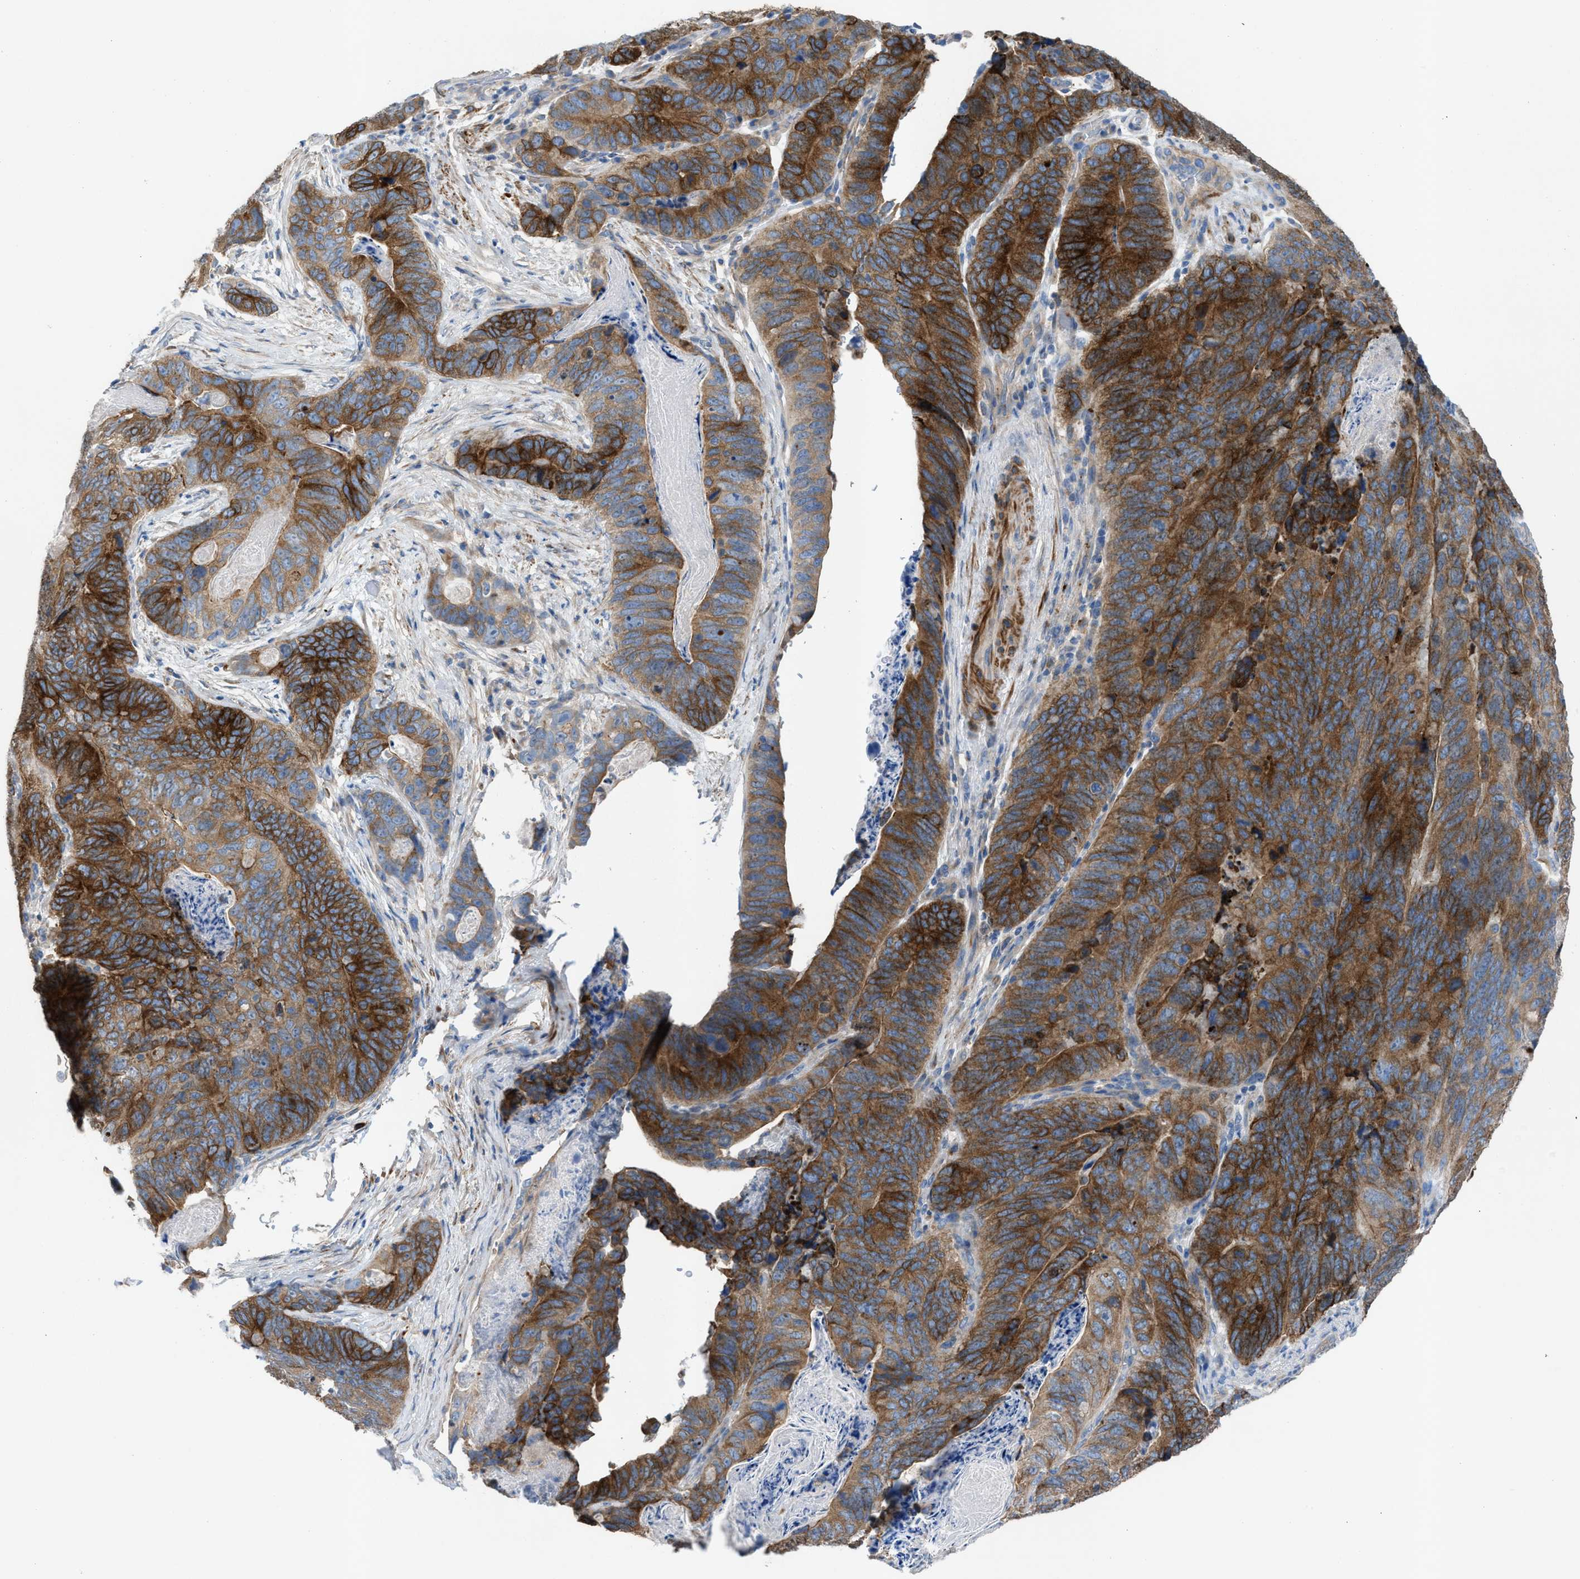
{"staining": {"intensity": "strong", "quantity": ">75%", "location": "cytoplasmic/membranous"}, "tissue": "stomach cancer", "cell_type": "Tumor cells", "image_type": "cancer", "snomed": [{"axis": "morphology", "description": "Normal tissue, NOS"}, {"axis": "morphology", "description": "Adenocarcinoma, NOS"}, {"axis": "topography", "description": "Stomach"}], "caption": "A high amount of strong cytoplasmic/membranous staining is present in about >75% of tumor cells in adenocarcinoma (stomach) tissue.", "gene": "AOAH", "patient": {"sex": "female", "age": 89}}